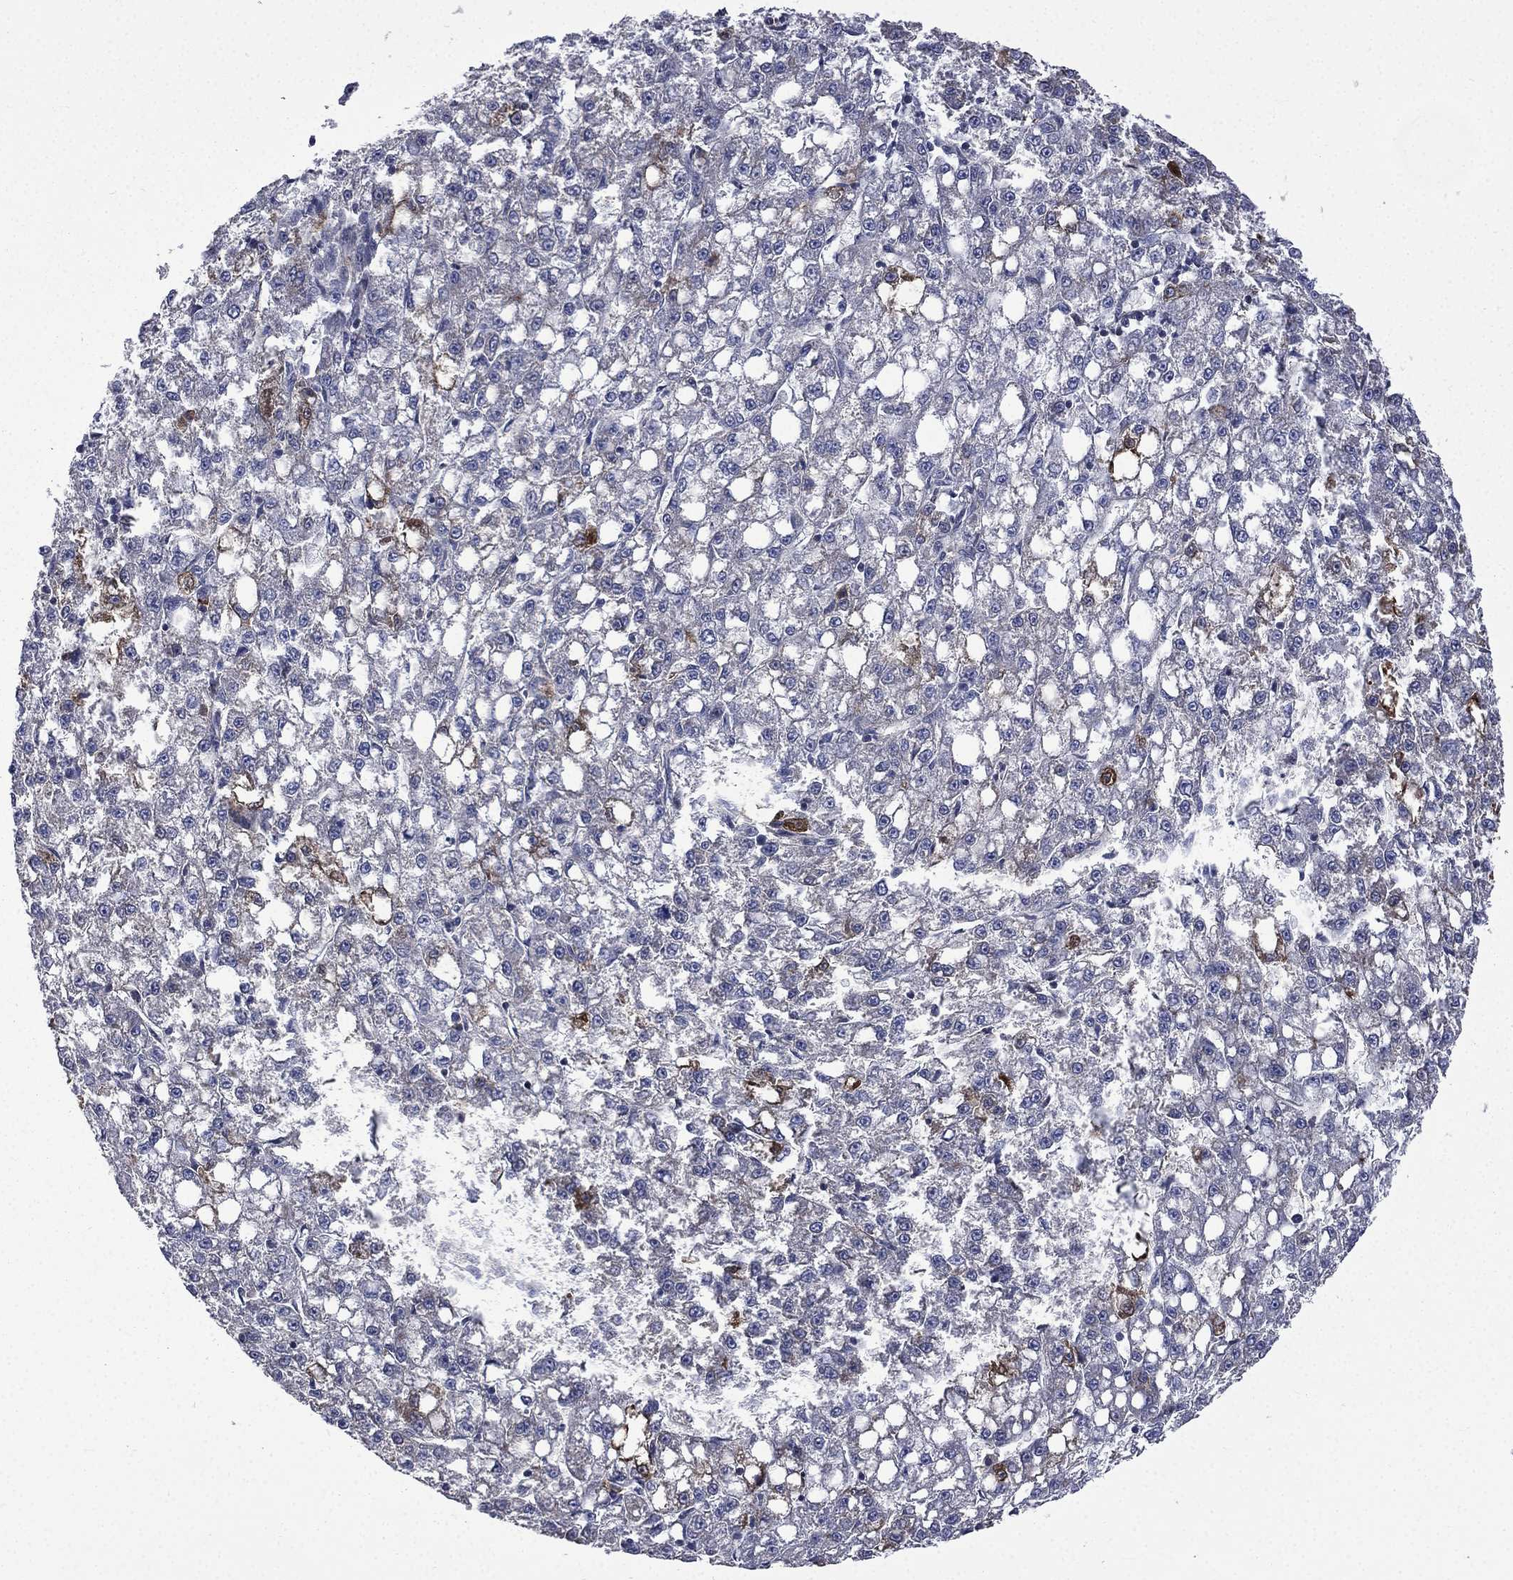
{"staining": {"intensity": "moderate", "quantity": "<25%", "location": "cytoplasmic/membranous"}, "tissue": "liver cancer", "cell_type": "Tumor cells", "image_type": "cancer", "snomed": [{"axis": "morphology", "description": "Carcinoma, Hepatocellular, NOS"}, {"axis": "topography", "description": "Liver"}], "caption": "Brown immunohistochemical staining in human liver cancer (hepatocellular carcinoma) exhibits moderate cytoplasmic/membranous positivity in approximately <25% of tumor cells. (IHC, brightfield microscopy, high magnification).", "gene": "FGG", "patient": {"sex": "female", "age": 65}}